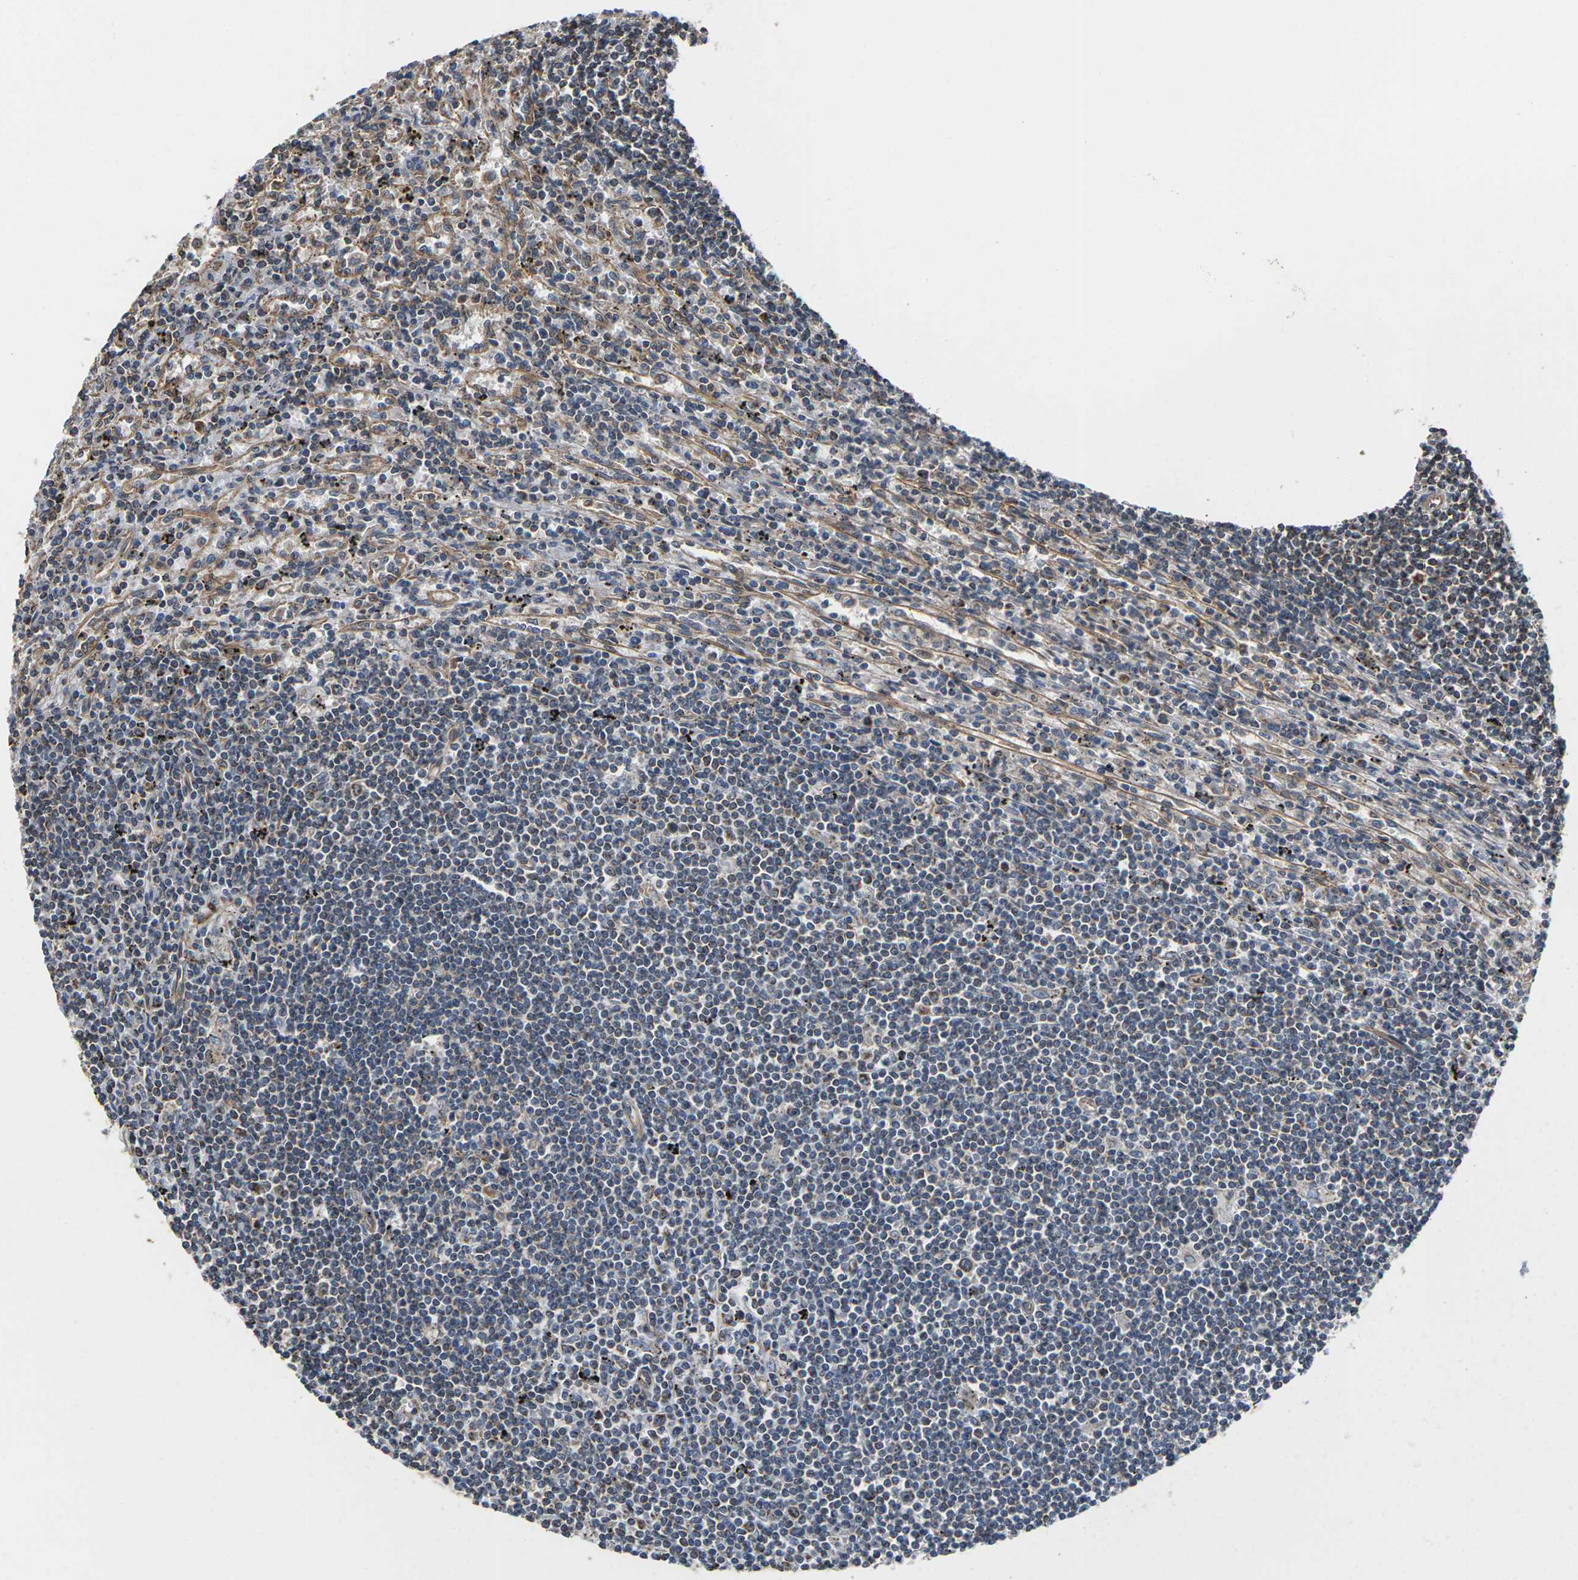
{"staining": {"intensity": "moderate", "quantity": "25%-75%", "location": "cytoplasmic/membranous"}, "tissue": "lymphoma", "cell_type": "Tumor cells", "image_type": "cancer", "snomed": [{"axis": "morphology", "description": "Malignant lymphoma, non-Hodgkin's type, Low grade"}, {"axis": "topography", "description": "Spleen"}], "caption": "Lymphoma stained for a protein exhibits moderate cytoplasmic/membranous positivity in tumor cells.", "gene": "PCDHB4", "patient": {"sex": "male", "age": 76}}